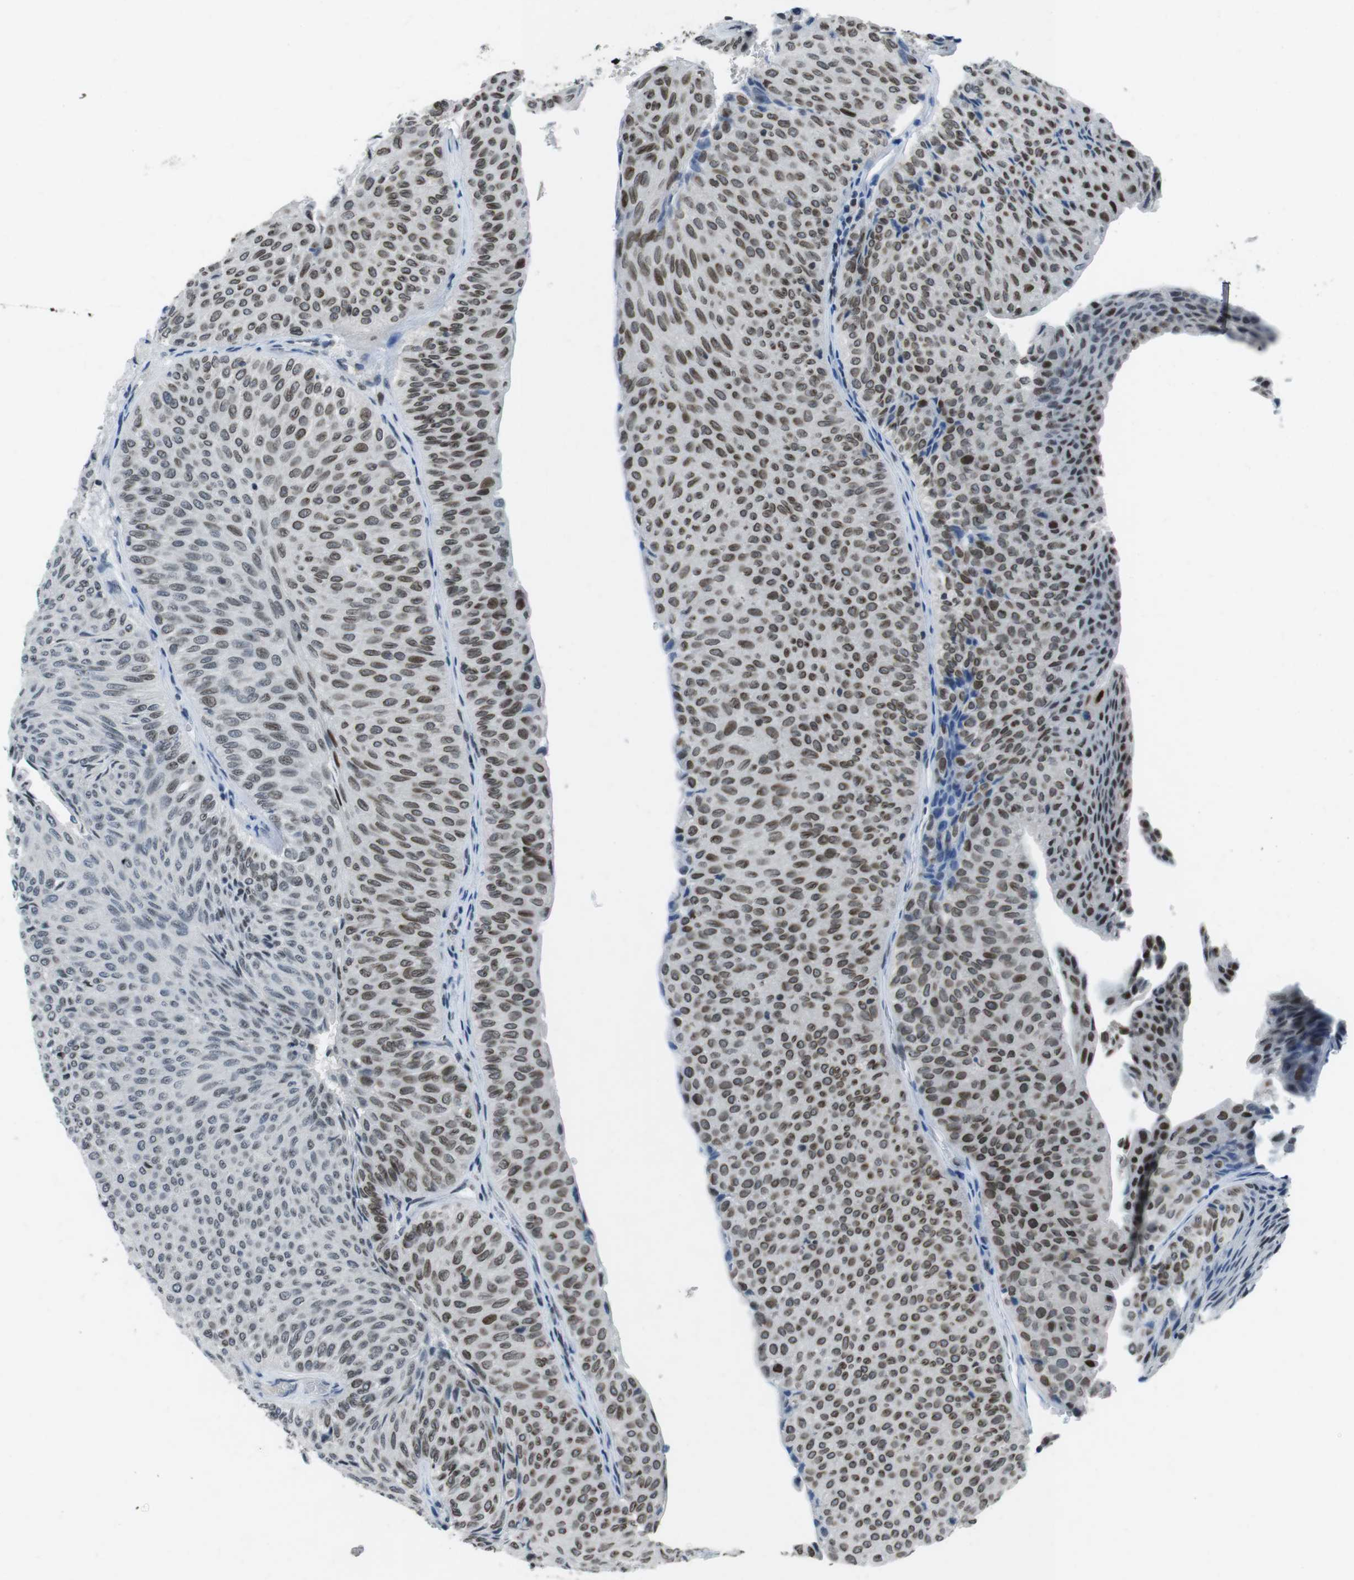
{"staining": {"intensity": "moderate", "quantity": ">75%", "location": "cytoplasmic/membranous,nuclear"}, "tissue": "urothelial cancer", "cell_type": "Tumor cells", "image_type": "cancer", "snomed": [{"axis": "morphology", "description": "Urothelial carcinoma, Low grade"}, {"axis": "topography", "description": "Urinary bladder"}], "caption": "The immunohistochemical stain labels moderate cytoplasmic/membranous and nuclear staining in tumor cells of urothelial cancer tissue.", "gene": "MAD1L1", "patient": {"sex": "male", "age": 78}}